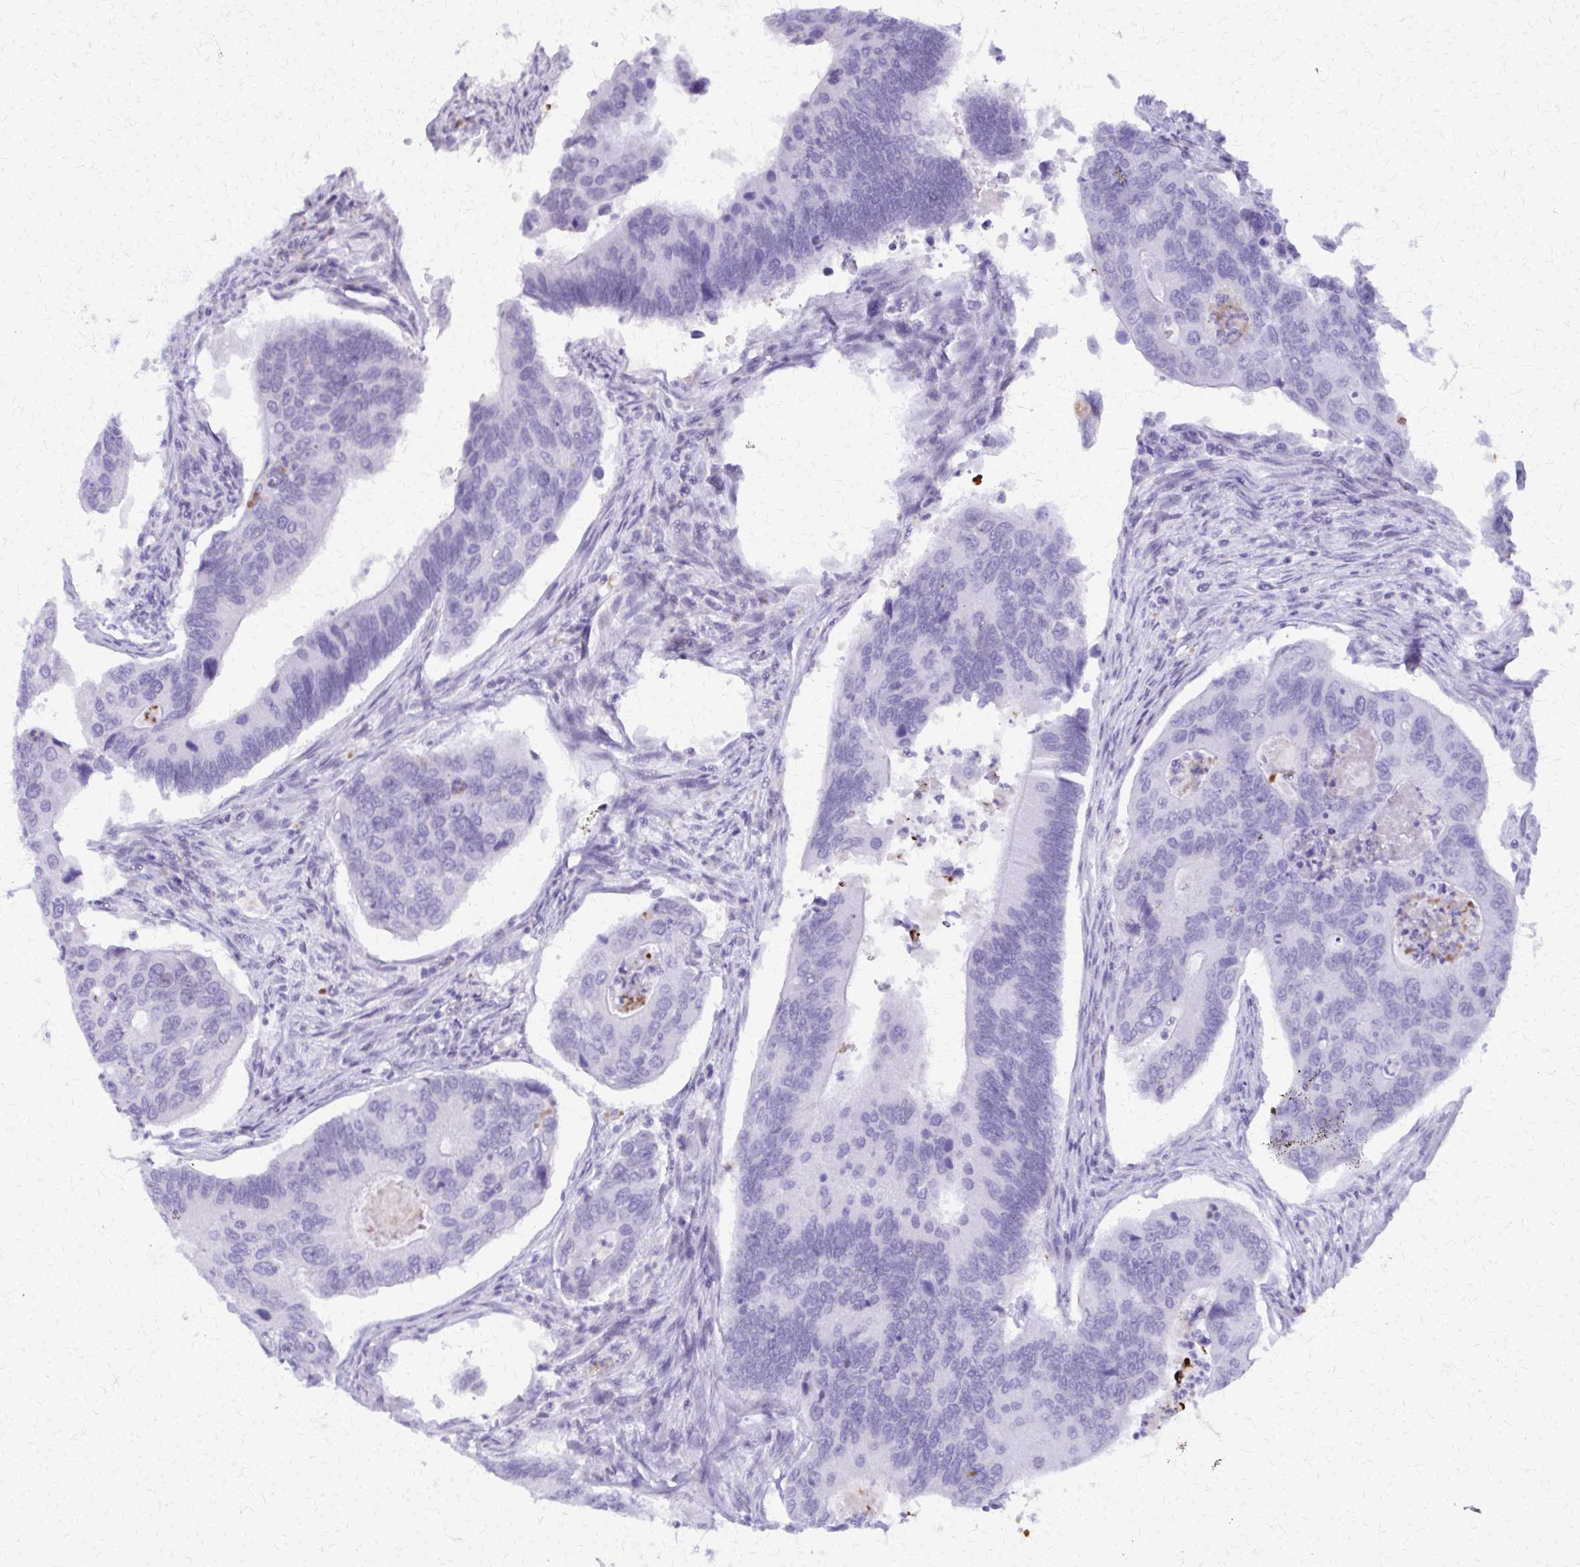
{"staining": {"intensity": "negative", "quantity": "none", "location": "none"}, "tissue": "colorectal cancer", "cell_type": "Tumor cells", "image_type": "cancer", "snomed": [{"axis": "morphology", "description": "Adenocarcinoma, NOS"}, {"axis": "topography", "description": "Colon"}], "caption": "Immunohistochemistry micrograph of colorectal cancer (adenocarcinoma) stained for a protein (brown), which exhibits no expression in tumor cells. (Stains: DAB (3,3'-diaminobenzidine) immunohistochemistry (IHC) with hematoxylin counter stain, Microscopy: brightfield microscopy at high magnification).", "gene": "FAM162B", "patient": {"sex": "female", "age": 67}}